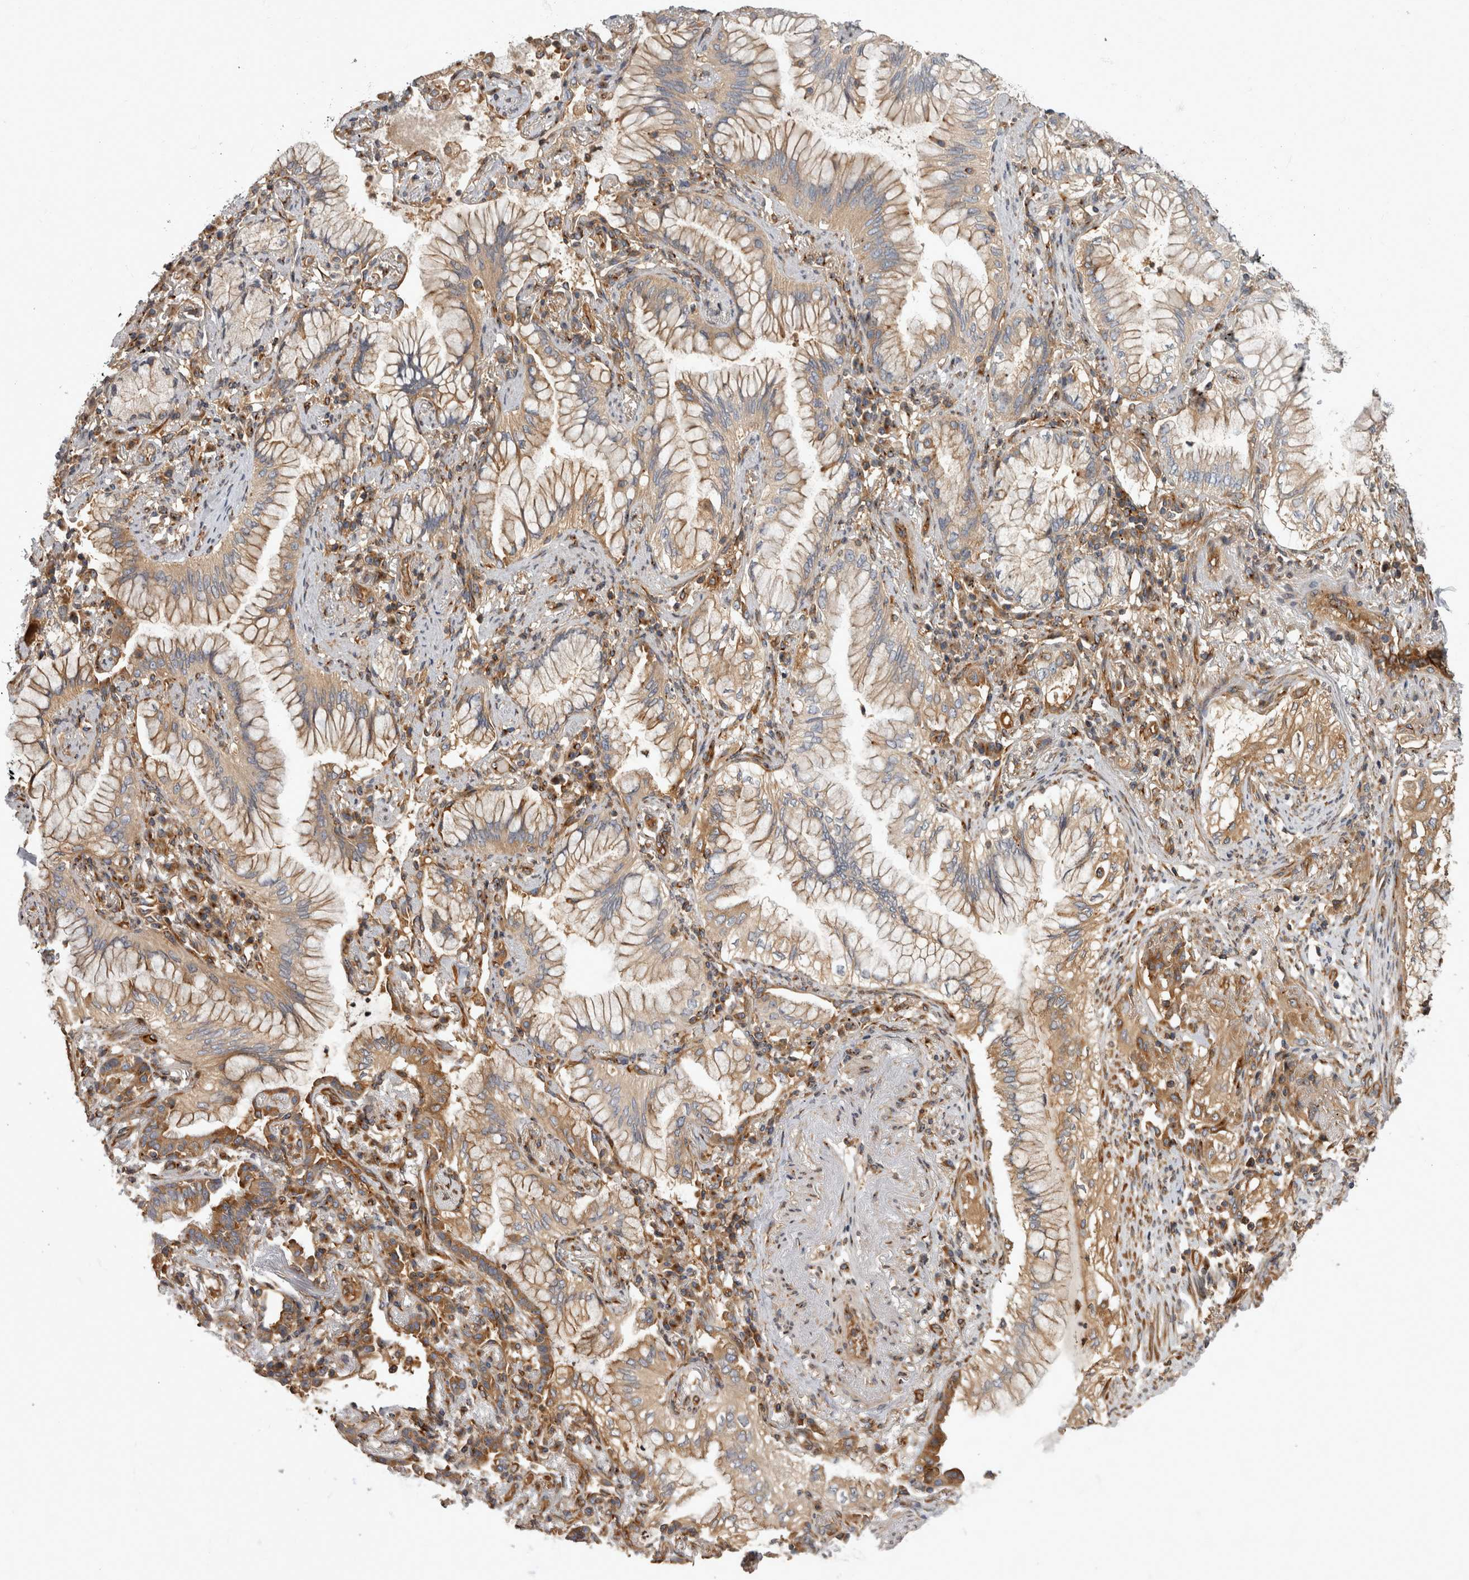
{"staining": {"intensity": "moderate", "quantity": ">75%", "location": "cytoplasmic/membranous"}, "tissue": "lung cancer", "cell_type": "Tumor cells", "image_type": "cancer", "snomed": [{"axis": "morphology", "description": "Adenocarcinoma, NOS"}, {"axis": "topography", "description": "Lung"}], "caption": "Immunohistochemical staining of human lung cancer demonstrates moderate cytoplasmic/membranous protein positivity in about >75% of tumor cells.", "gene": "HOOK3", "patient": {"sex": "female", "age": 70}}